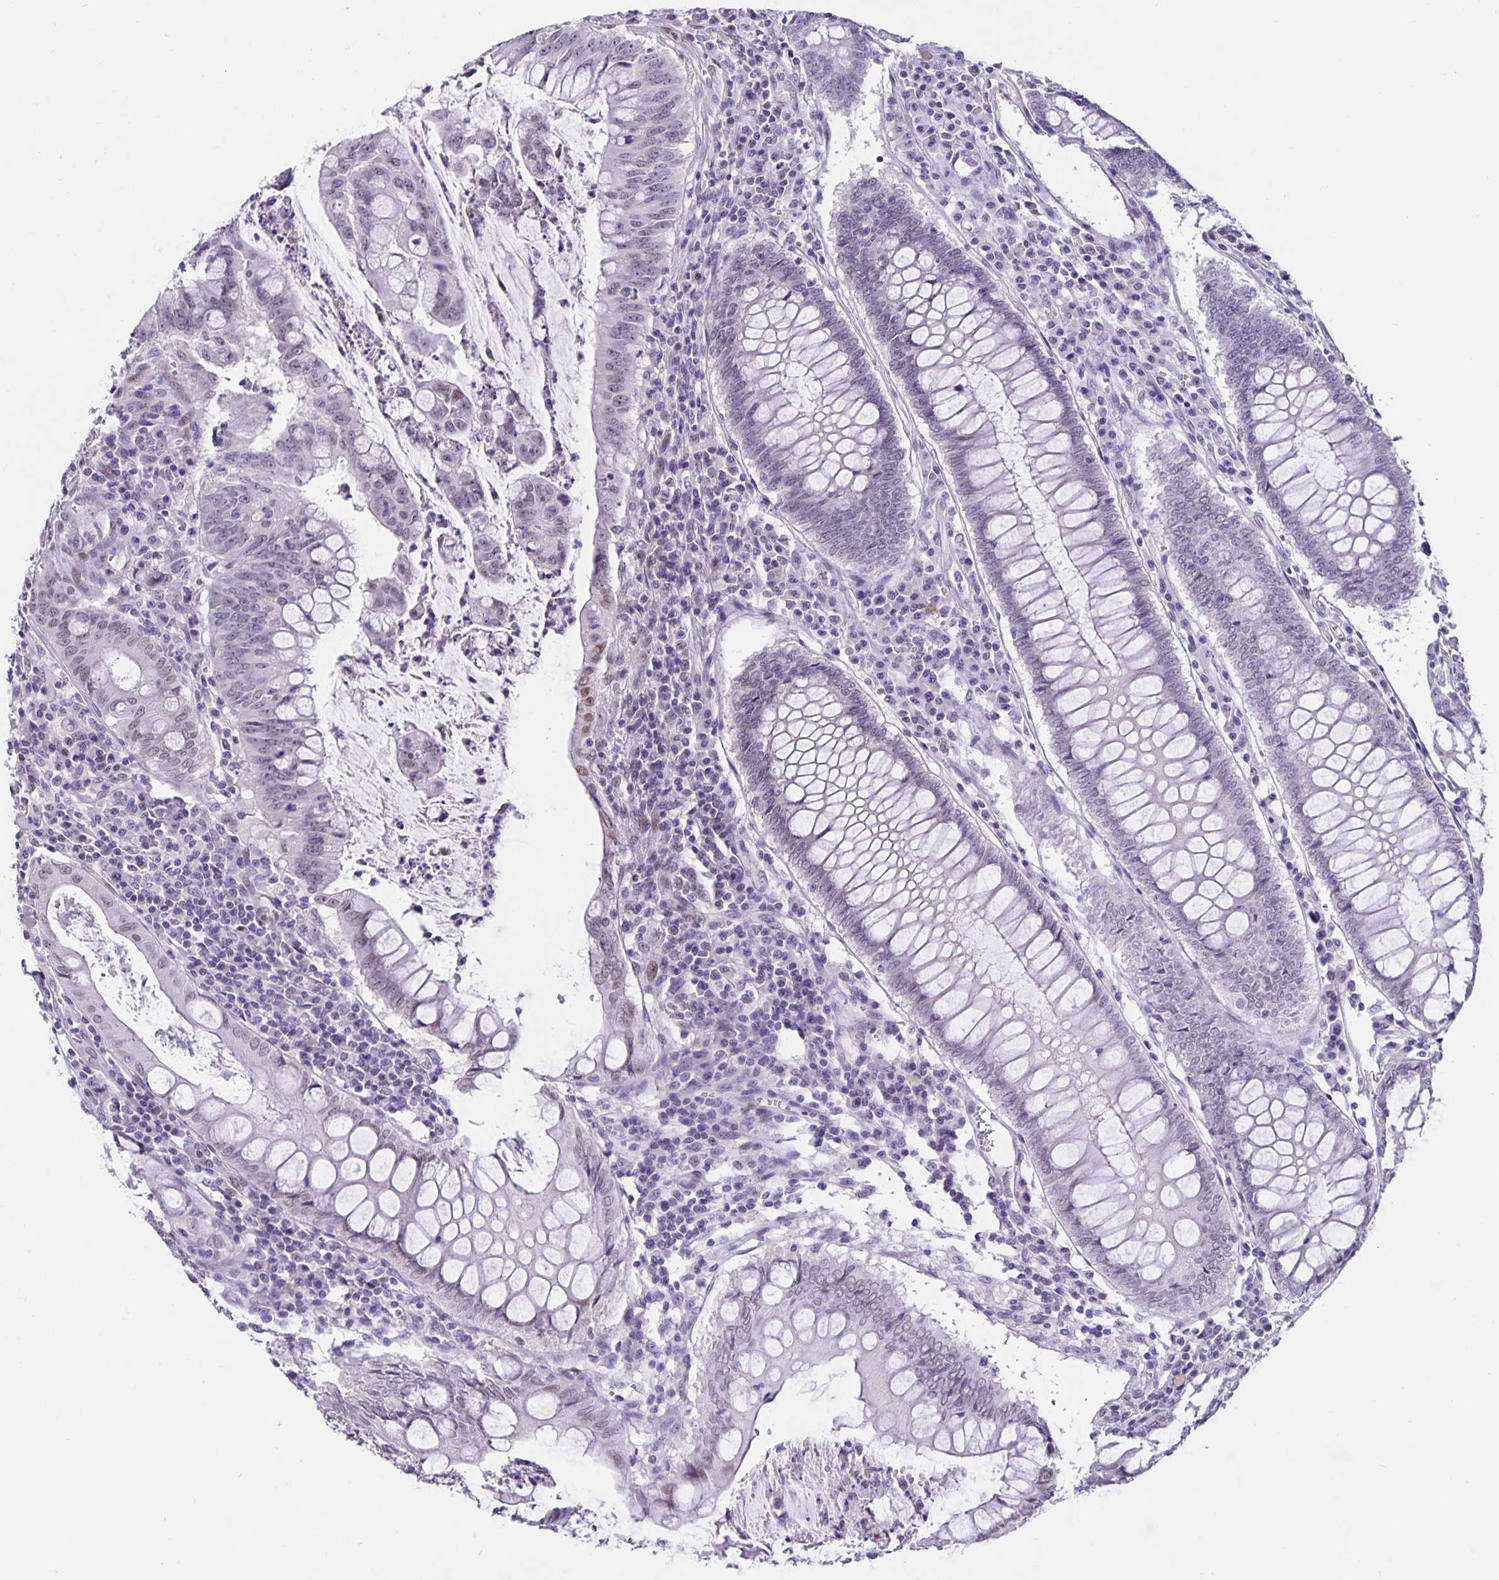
{"staining": {"intensity": "weak", "quantity": "<25%", "location": "nuclear"}, "tissue": "colorectal cancer", "cell_type": "Tumor cells", "image_type": "cancer", "snomed": [{"axis": "morphology", "description": "Adenocarcinoma, NOS"}, {"axis": "topography", "description": "Colon"}], "caption": "A histopathology image of human colorectal cancer (adenocarcinoma) is negative for staining in tumor cells.", "gene": "FOSL2", "patient": {"sex": "male", "age": 62}}